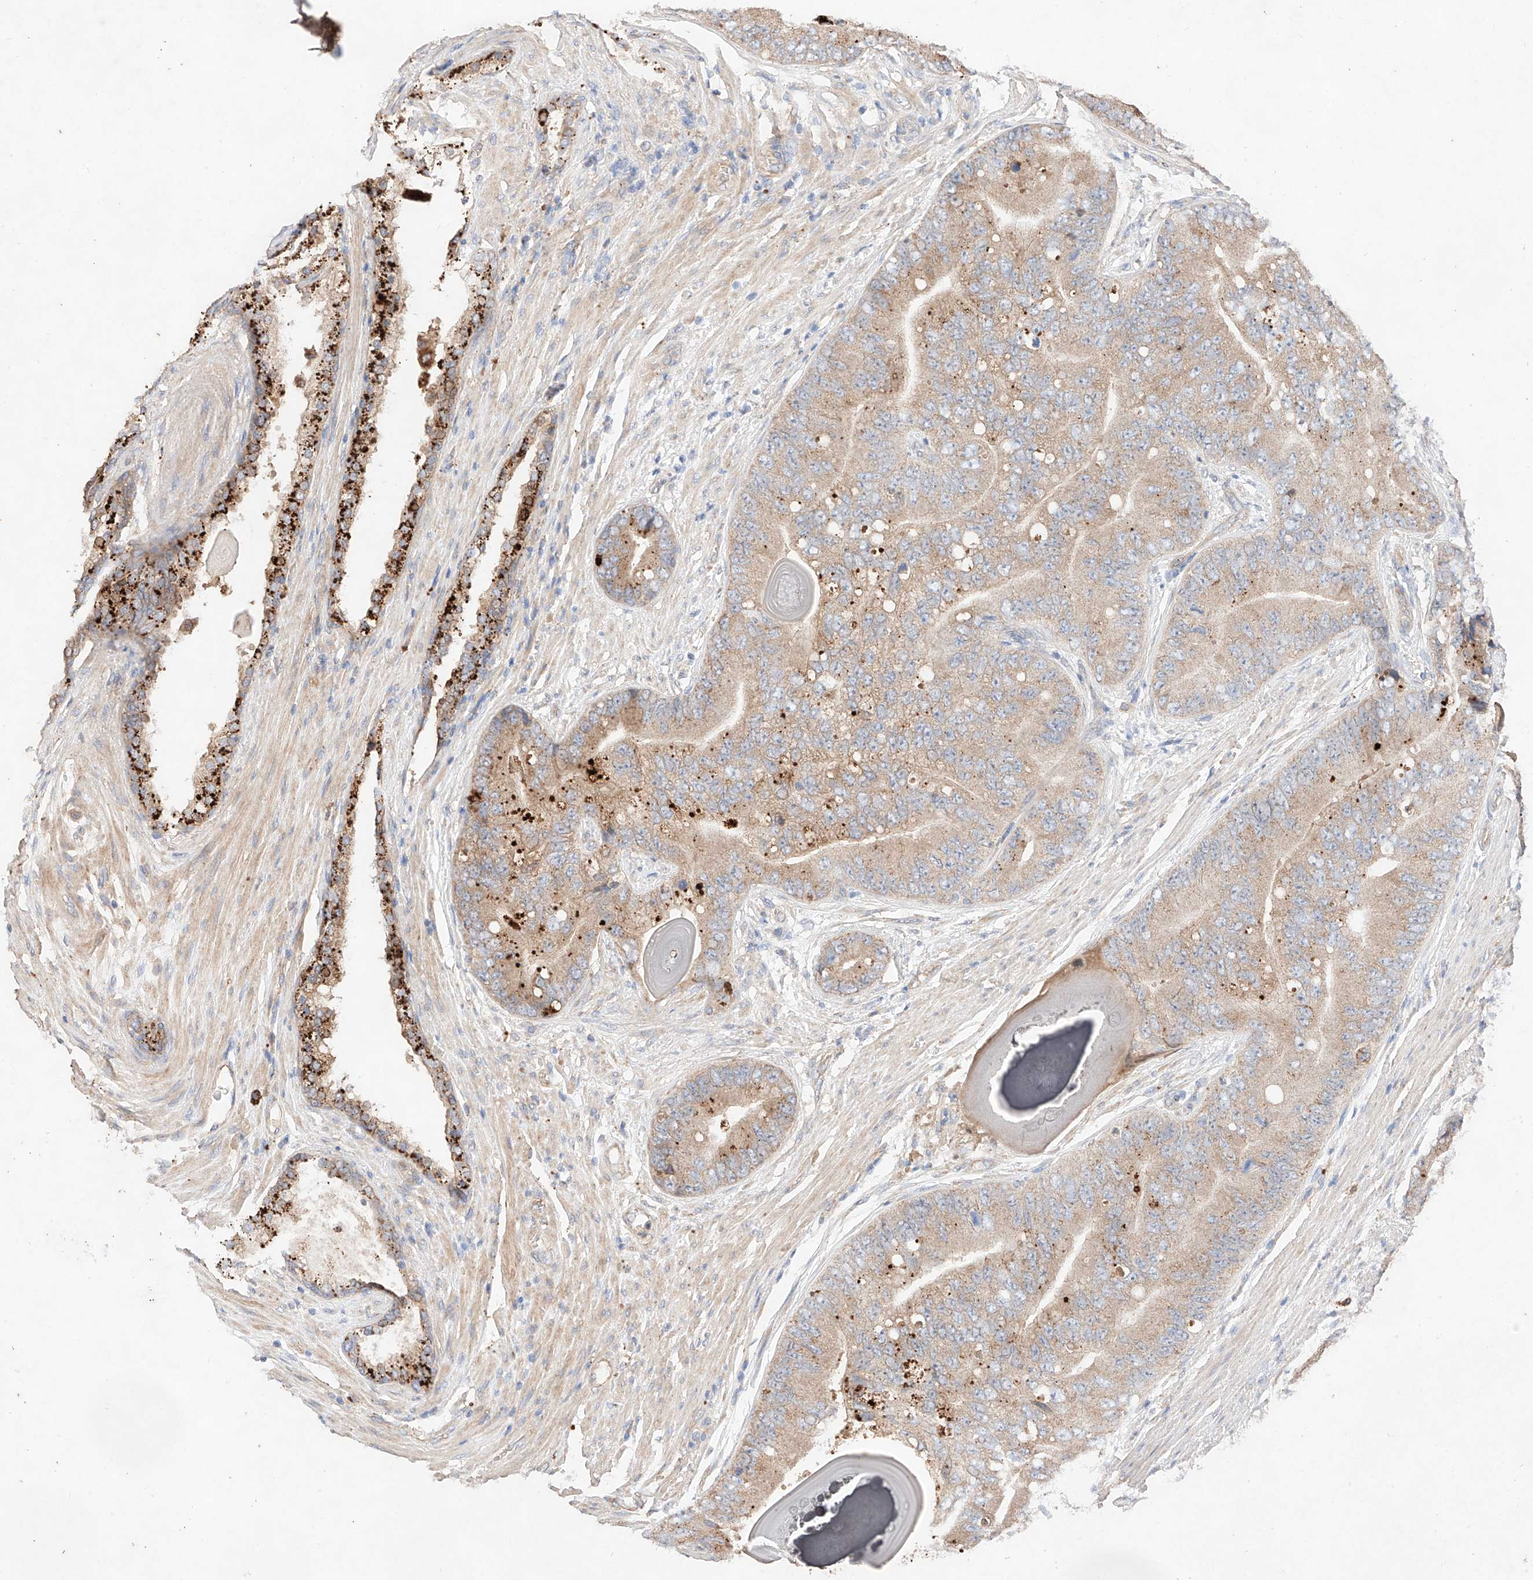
{"staining": {"intensity": "weak", "quantity": ">75%", "location": "cytoplasmic/membranous"}, "tissue": "prostate cancer", "cell_type": "Tumor cells", "image_type": "cancer", "snomed": [{"axis": "morphology", "description": "Adenocarcinoma, High grade"}, {"axis": "topography", "description": "Prostate"}], "caption": "Approximately >75% of tumor cells in human high-grade adenocarcinoma (prostate) demonstrate weak cytoplasmic/membranous protein expression as visualized by brown immunohistochemical staining.", "gene": "C6orf62", "patient": {"sex": "male", "age": 70}}